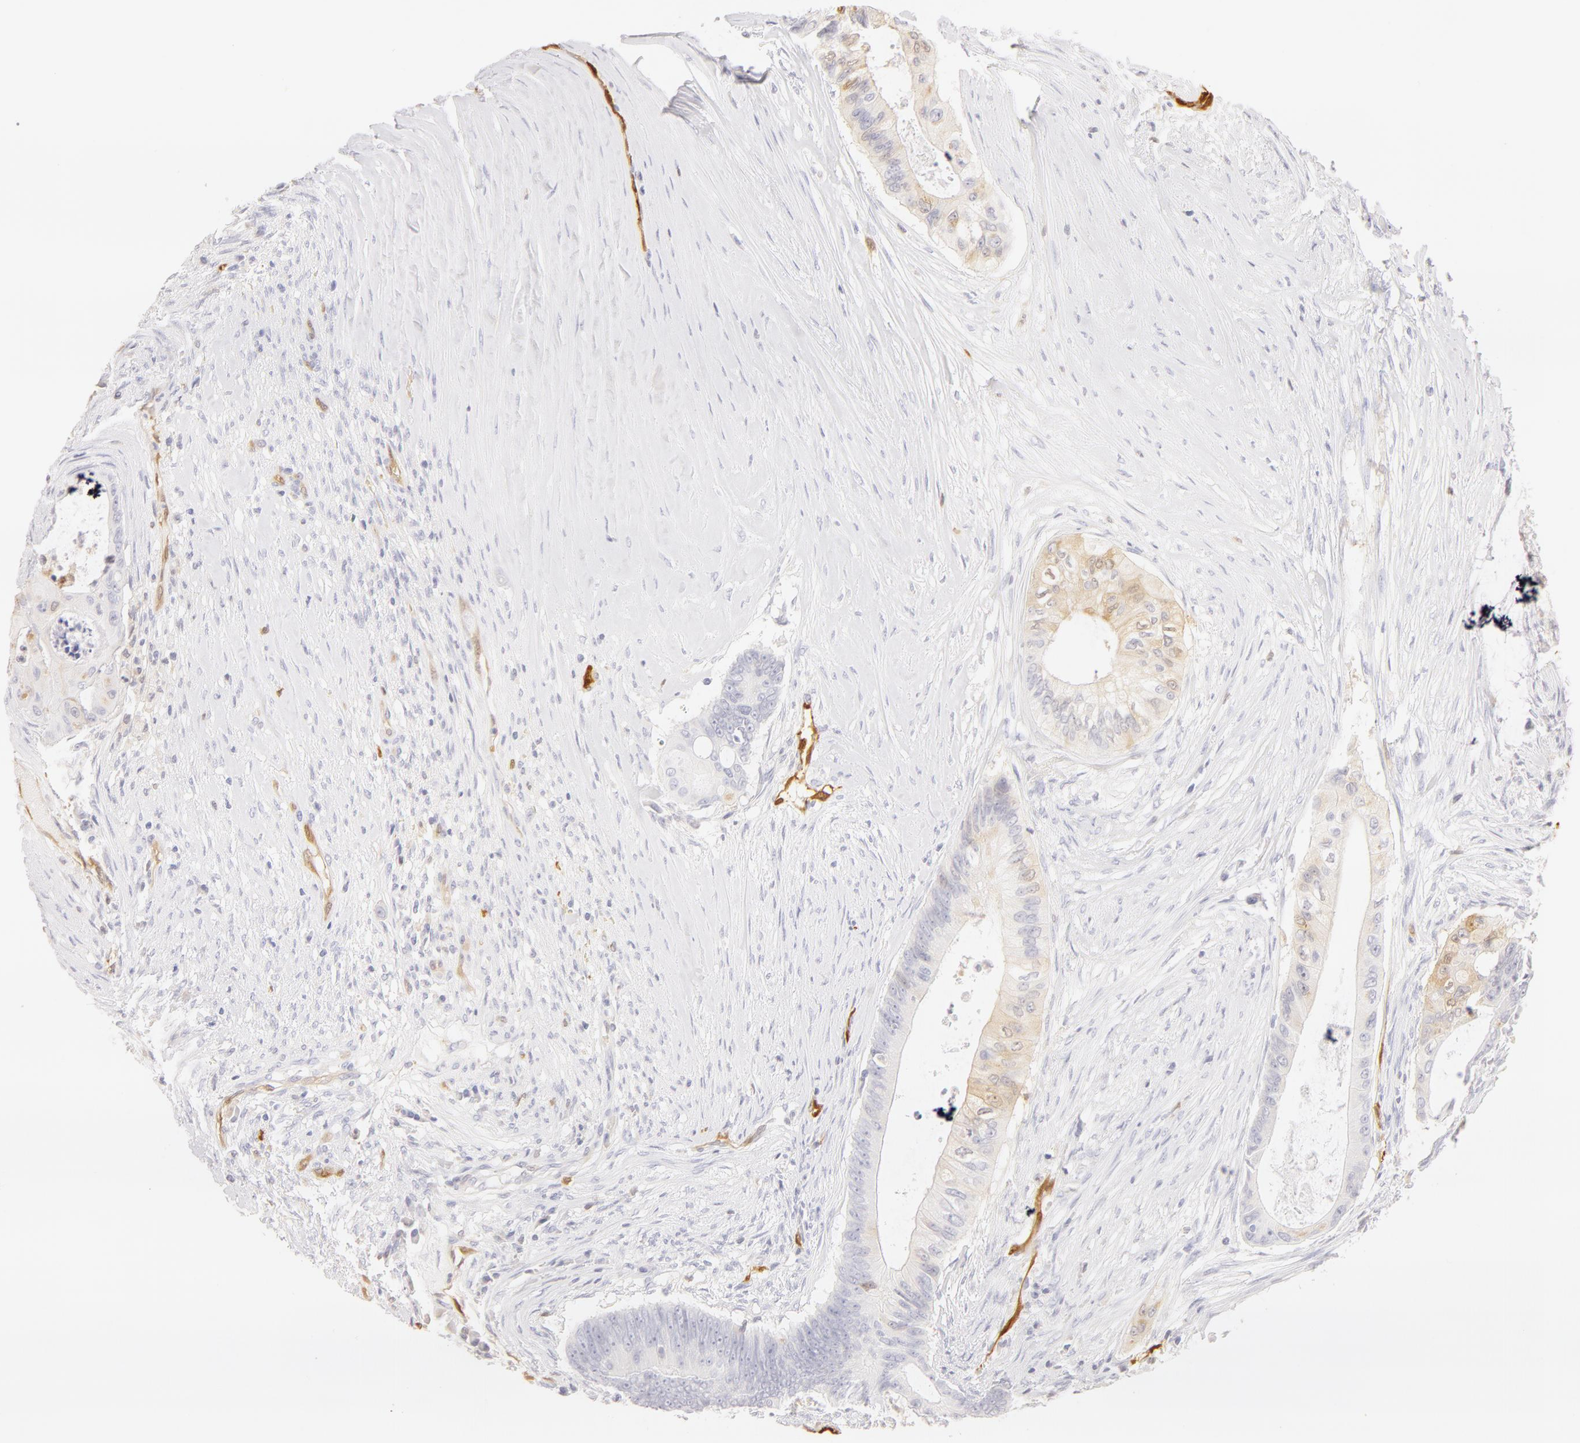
{"staining": {"intensity": "negative", "quantity": "none", "location": "none"}, "tissue": "colorectal cancer", "cell_type": "Tumor cells", "image_type": "cancer", "snomed": [{"axis": "morphology", "description": "Adenocarcinoma, NOS"}, {"axis": "topography", "description": "Colon"}], "caption": "Tumor cells are negative for brown protein staining in colorectal adenocarcinoma. (Stains: DAB (3,3'-diaminobenzidine) immunohistochemistry (IHC) with hematoxylin counter stain, Microscopy: brightfield microscopy at high magnification).", "gene": "CA2", "patient": {"sex": "male", "age": 65}}